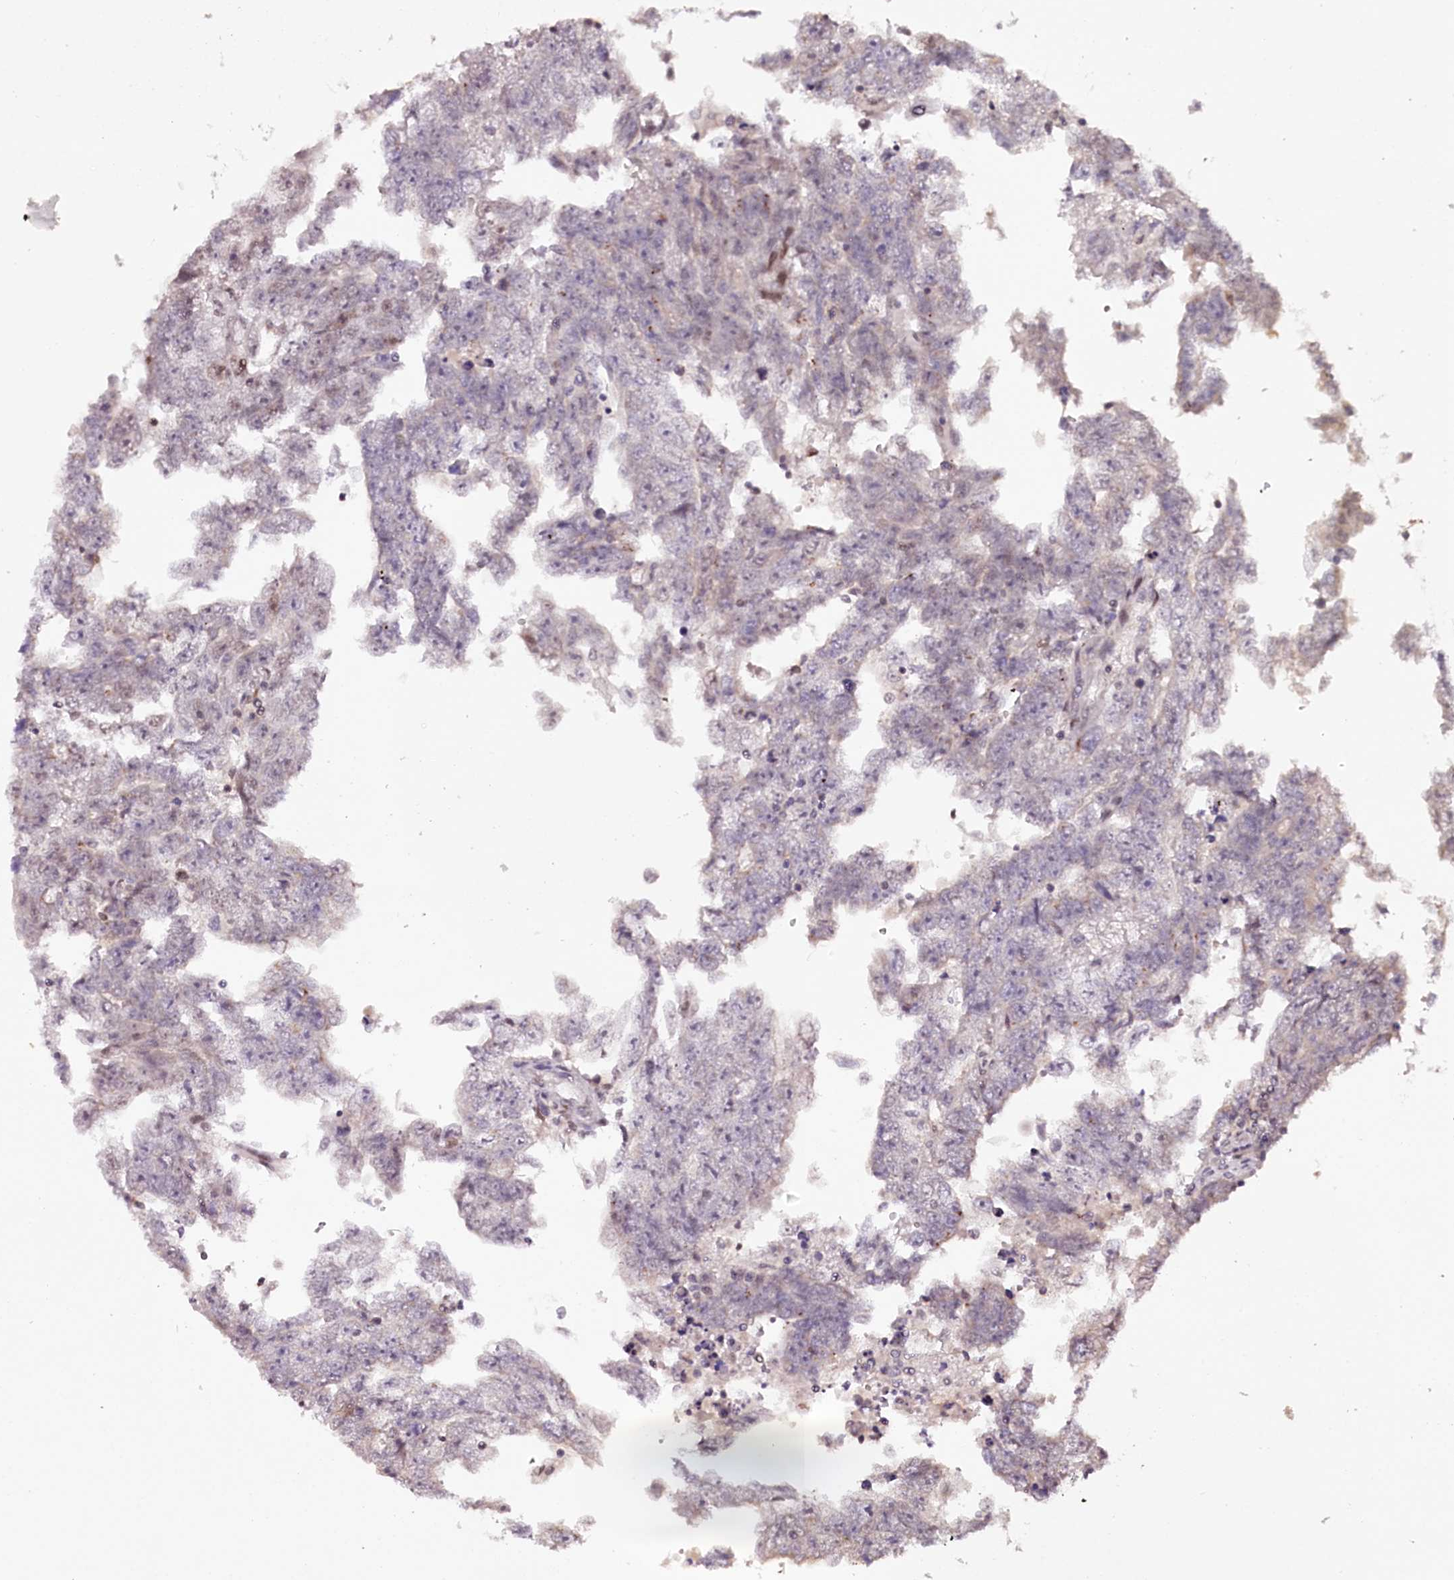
{"staining": {"intensity": "negative", "quantity": "none", "location": "none"}, "tissue": "testis cancer", "cell_type": "Tumor cells", "image_type": "cancer", "snomed": [{"axis": "morphology", "description": "Carcinoma, Embryonal, NOS"}, {"axis": "topography", "description": "Testis"}], "caption": "Immunohistochemistry (IHC) photomicrograph of neoplastic tissue: testis cancer (embryonal carcinoma) stained with DAB demonstrates no significant protein staining in tumor cells. (Stains: DAB immunohistochemistry (IHC) with hematoxylin counter stain, Microscopy: brightfield microscopy at high magnification).", "gene": "TTC33", "patient": {"sex": "male", "age": 25}}